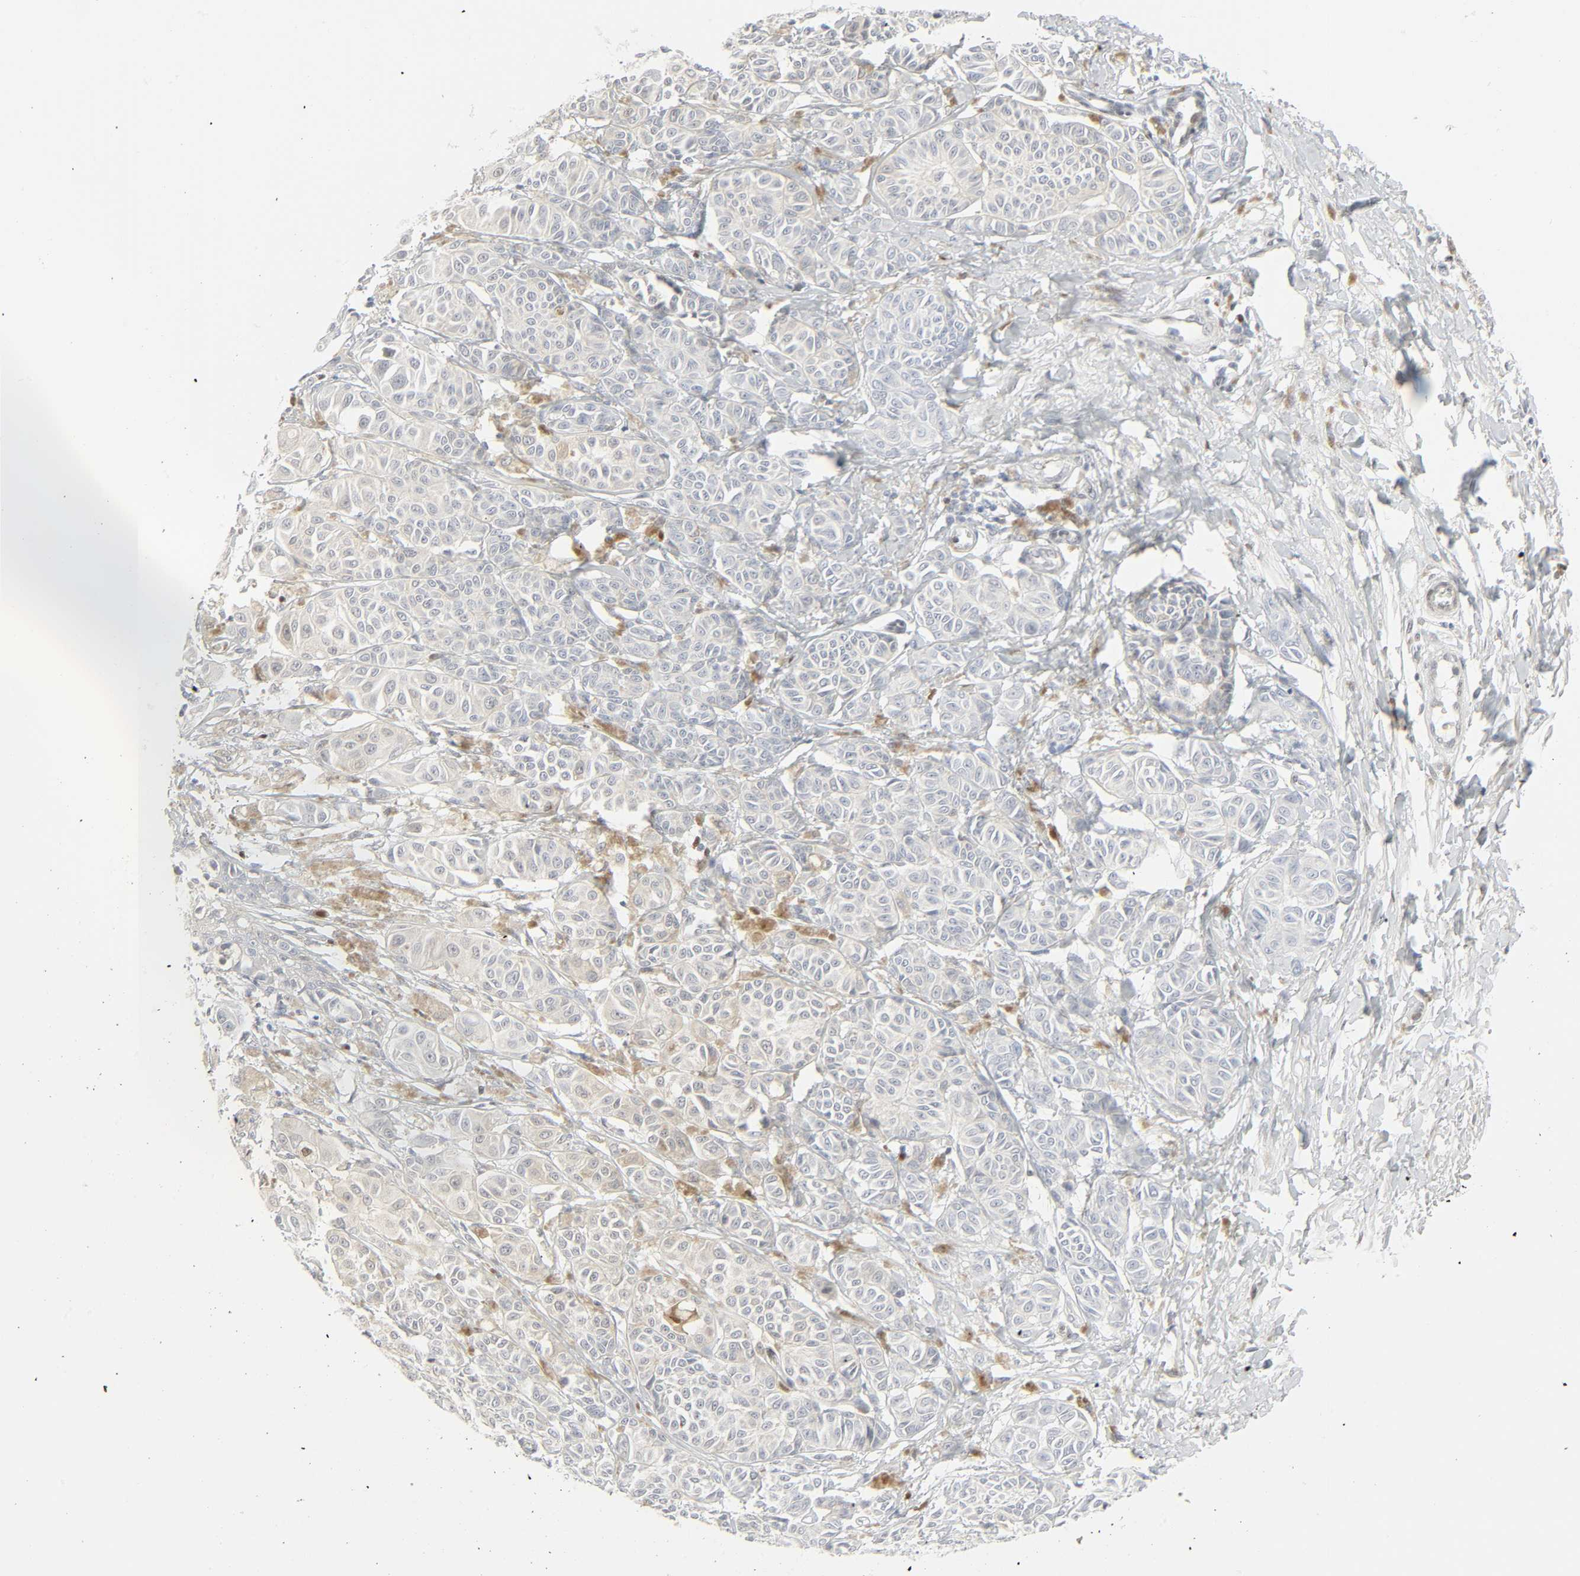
{"staining": {"intensity": "weak", "quantity": "25%-75%", "location": "cytoplasmic/membranous"}, "tissue": "melanoma", "cell_type": "Tumor cells", "image_type": "cancer", "snomed": [{"axis": "morphology", "description": "Malignant melanoma, NOS"}, {"axis": "topography", "description": "Skin"}], "caption": "This photomicrograph demonstrates immunohistochemistry staining of malignant melanoma, with low weak cytoplasmic/membranous positivity in about 25%-75% of tumor cells.", "gene": "ZBTB16", "patient": {"sex": "male", "age": 76}}